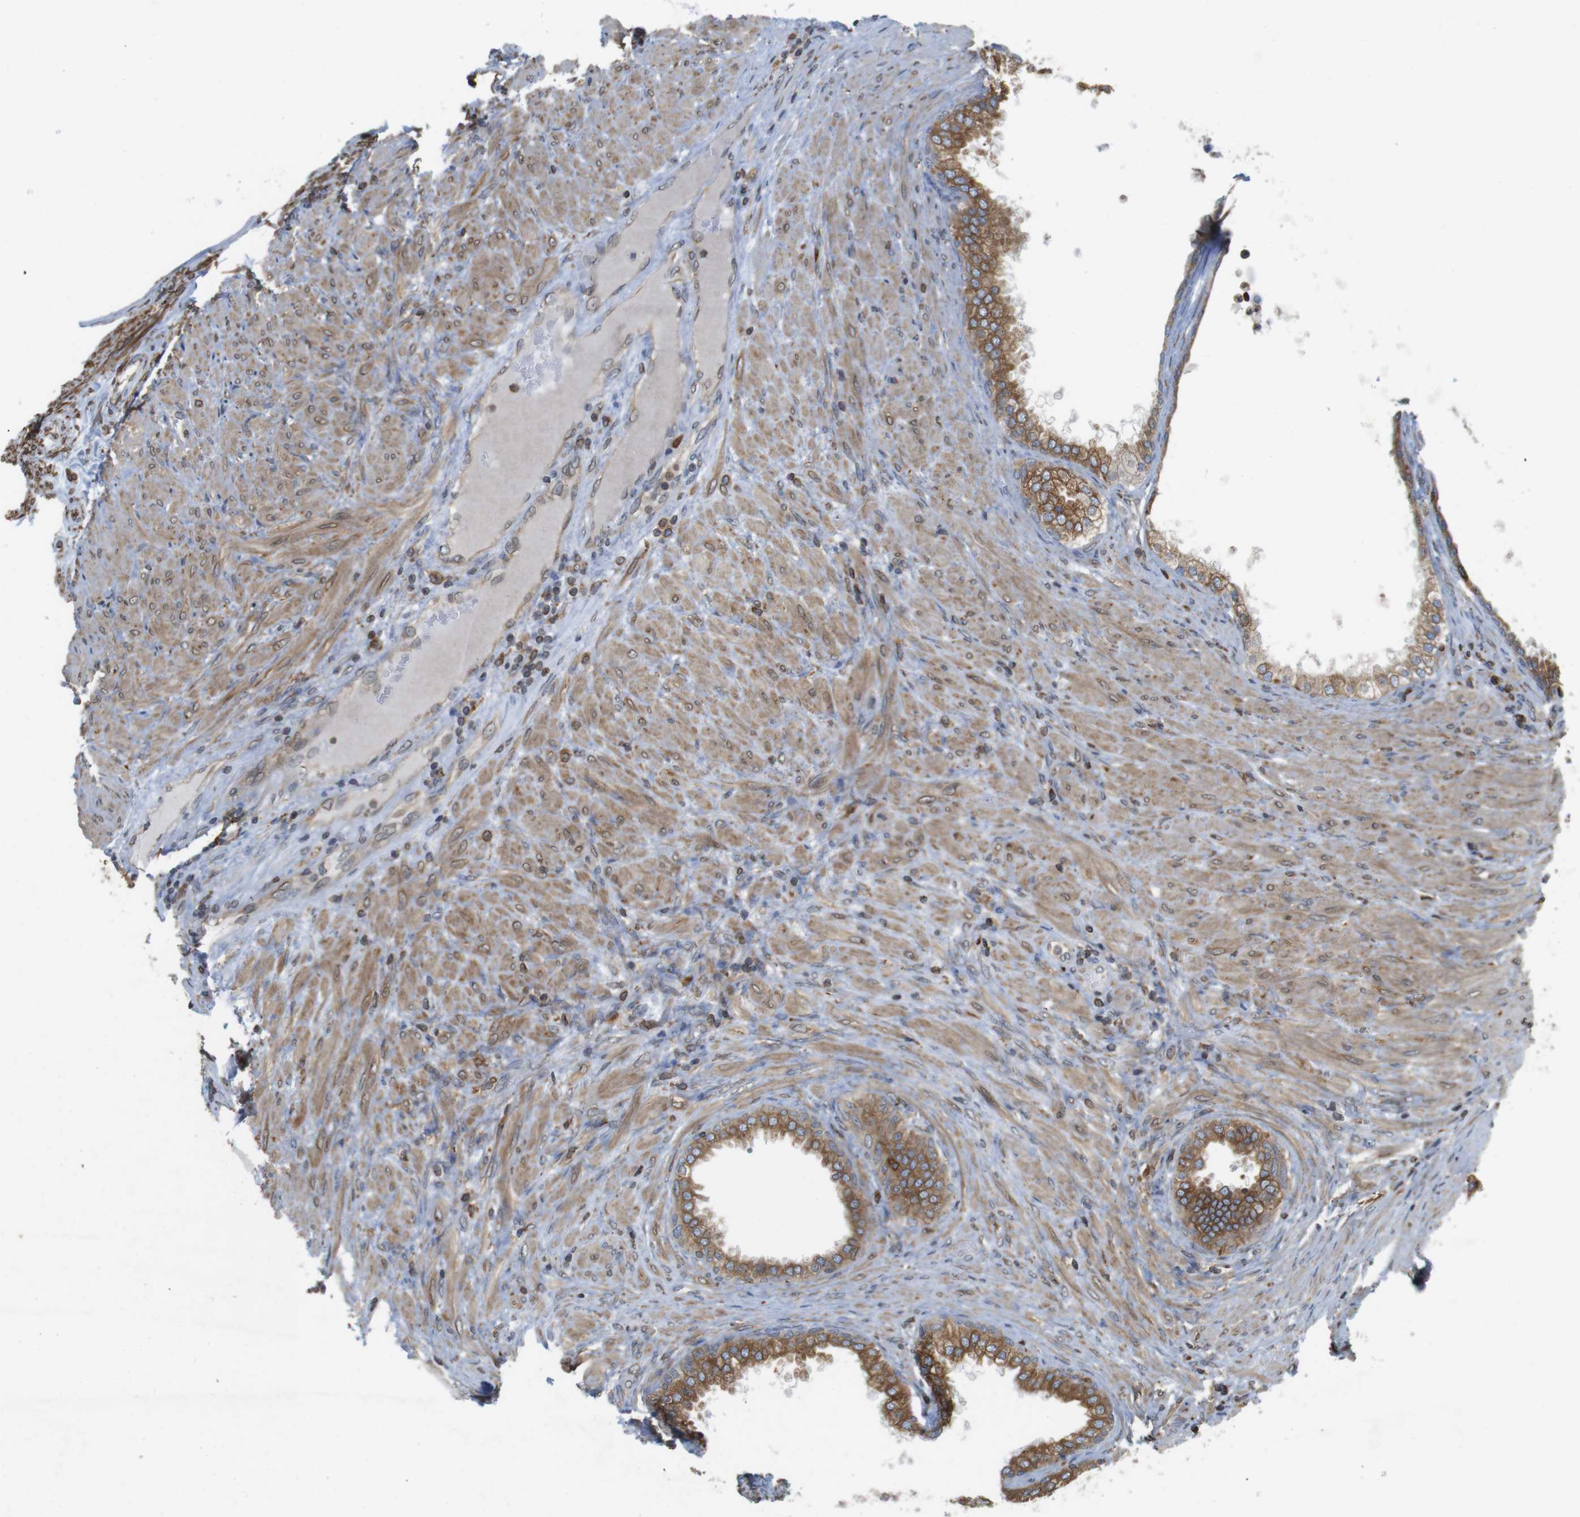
{"staining": {"intensity": "moderate", "quantity": ">75%", "location": "cytoplasmic/membranous"}, "tissue": "prostate", "cell_type": "Glandular cells", "image_type": "normal", "snomed": [{"axis": "morphology", "description": "Normal tissue, NOS"}, {"axis": "topography", "description": "Prostate"}], "caption": "An image showing moderate cytoplasmic/membranous positivity in about >75% of glandular cells in benign prostate, as visualized by brown immunohistochemical staining.", "gene": "ARL6IP5", "patient": {"sex": "male", "age": 76}}